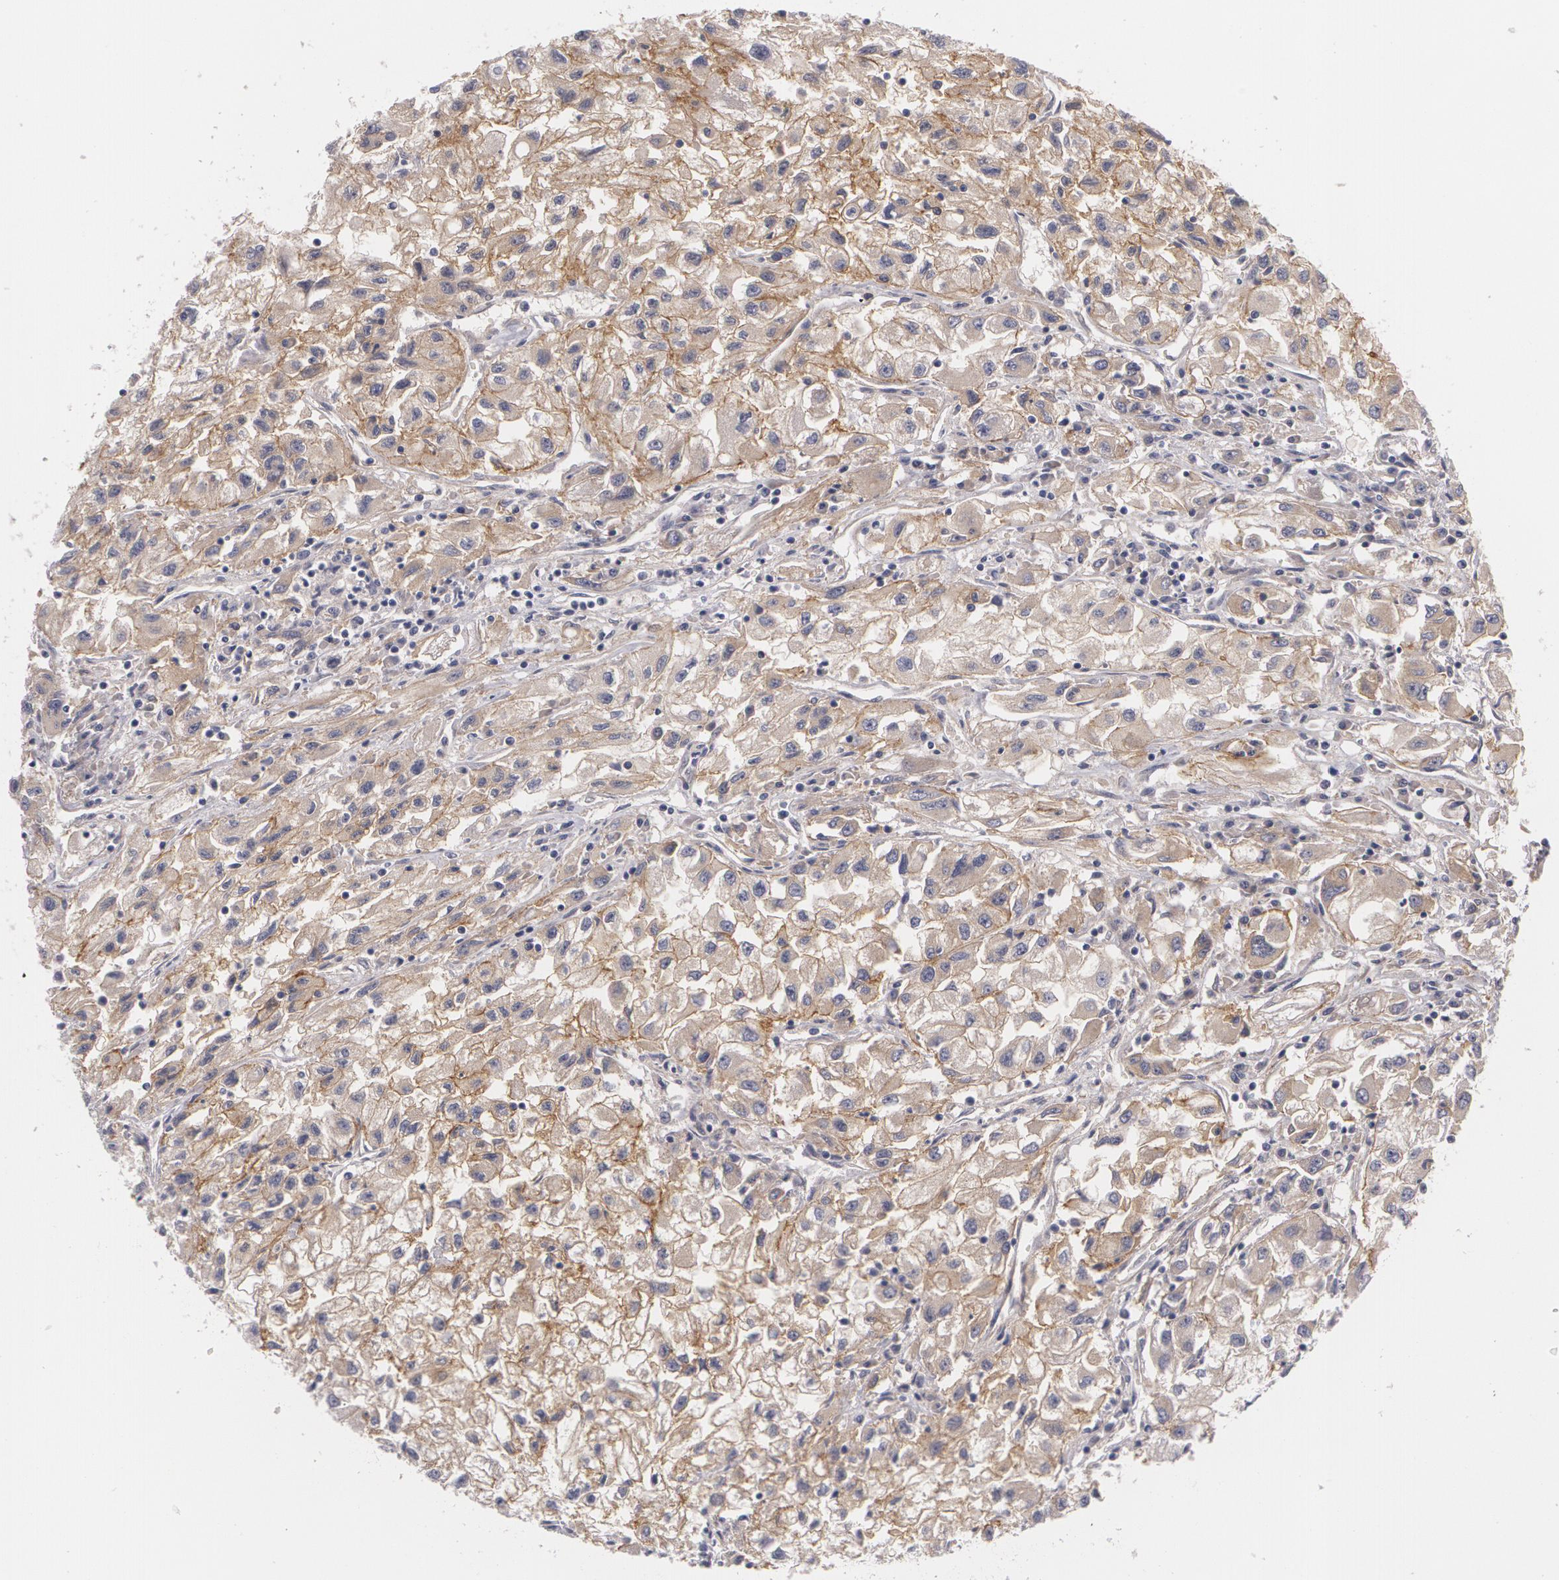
{"staining": {"intensity": "weak", "quantity": ">75%", "location": "cytoplasmic/membranous"}, "tissue": "renal cancer", "cell_type": "Tumor cells", "image_type": "cancer", "snomed": [{"axis": "morphology", "description": "Adenocarcinoma, NOS"}, {"axis": "topography", "description": "Kidney"}], "caption": "This photomicrograph shows immunohistochemistry (IHC) staining of human renal cancer, with low weak cytoplasmic/membranous positivity in about >75% of tumor cells.", "gene": "CASK", "patient": {"sex": "male", "age": 59}}